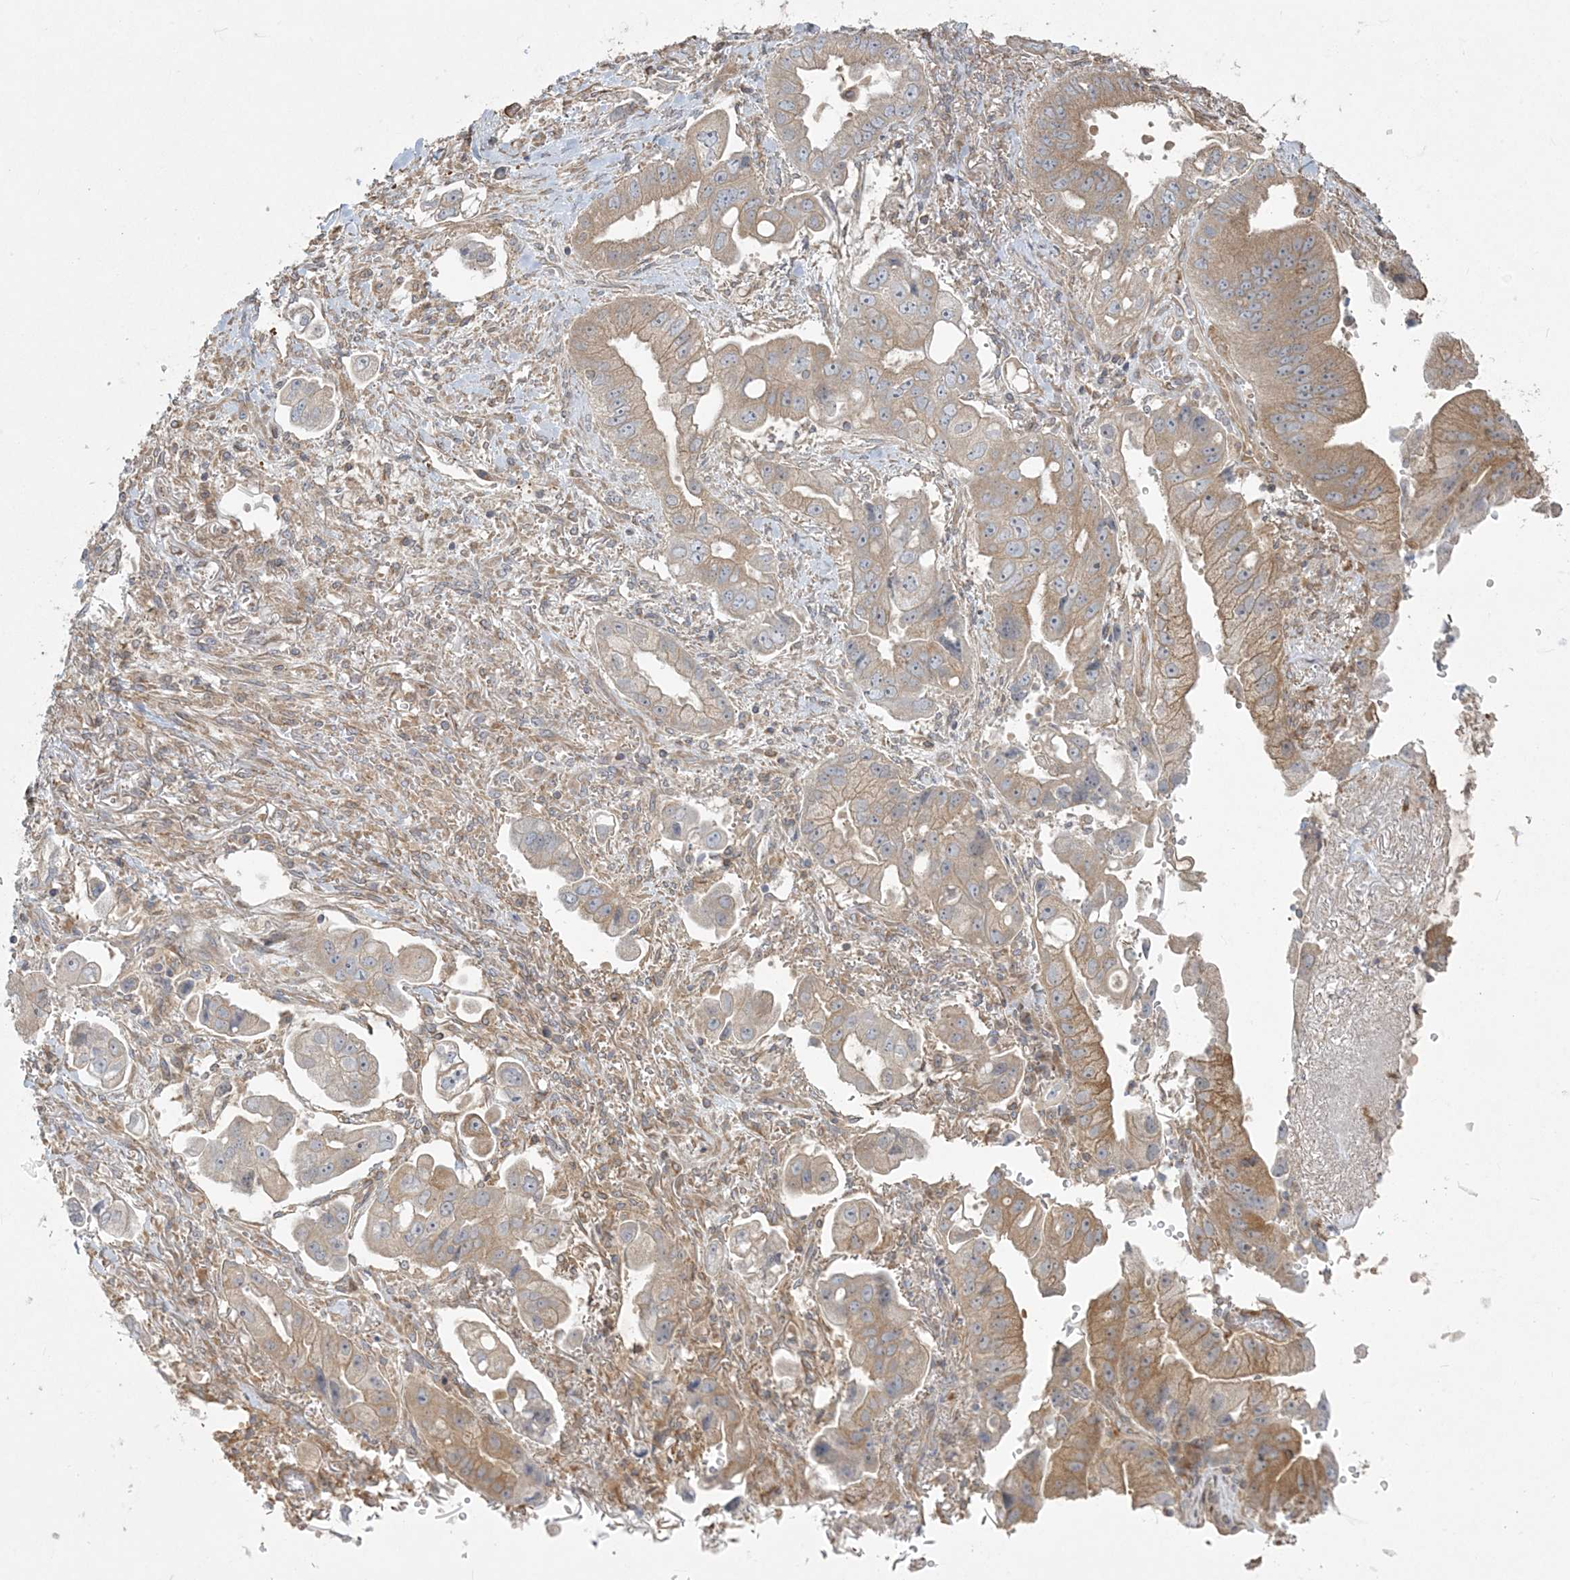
{"staining": {"intensity": "moderate", "quantity": ">75%", "location": "cytoplasmic/membranous"}, "tissue": "stomach cancer", "cell_type": "Tumor cells", "image_type": "cancer", "snomed": [{"axis": "morphology", "description": "Adenocarcinoma, NOS"}, {"axis": "topography", "description": "Stomach"}], "caption": "Protein expression analysis of human stomach cancer reveals moderate cytoplasmic/membranous expression in about >75% of tumor cells.", "gene": "ZC3H6", "patient": {"sex": "male", "age": 62}}